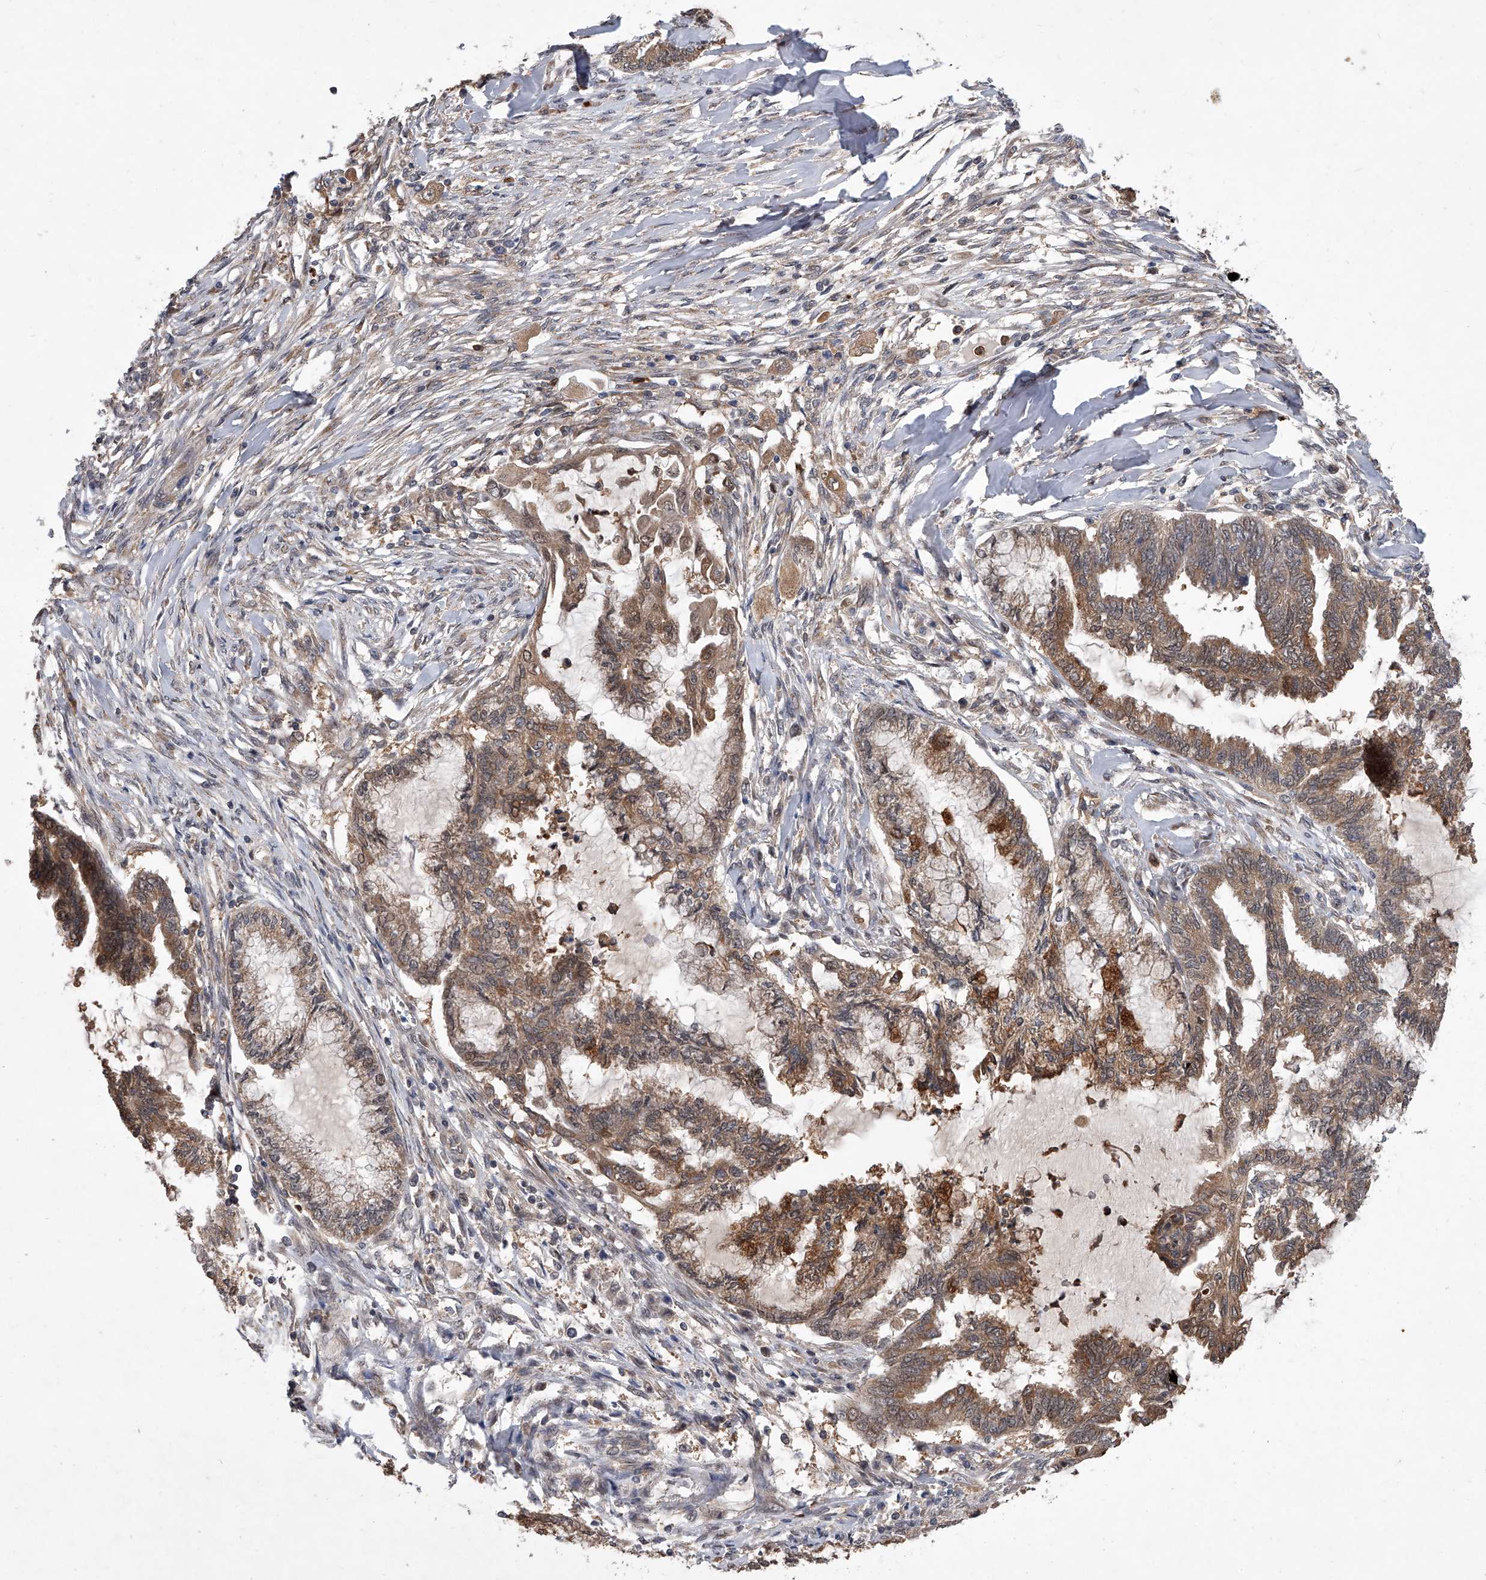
{"staining": {"intensity": "moderate", "quantity": ">75%", "location": "cytoplasmic/membranous"}, "tissue": "endometrial cancer", "cell_type": "Tumor cells", "image_type": "cancer", "snomed": [{"axis": "morphology", "description": "Adenocarcinoma, NOS"}, {"axis": "topography", "description": "Endometrium"}], "caption": "The micrograph shows immunohistochemical staining of adenocarcinoma (endometrial). There is moderate cytoplasmic/membranous positivity is appreciated in approximately >75% of tumor cells.", "gene": "BHLHE23", "patient": {"sex": "female", "age": 86}}